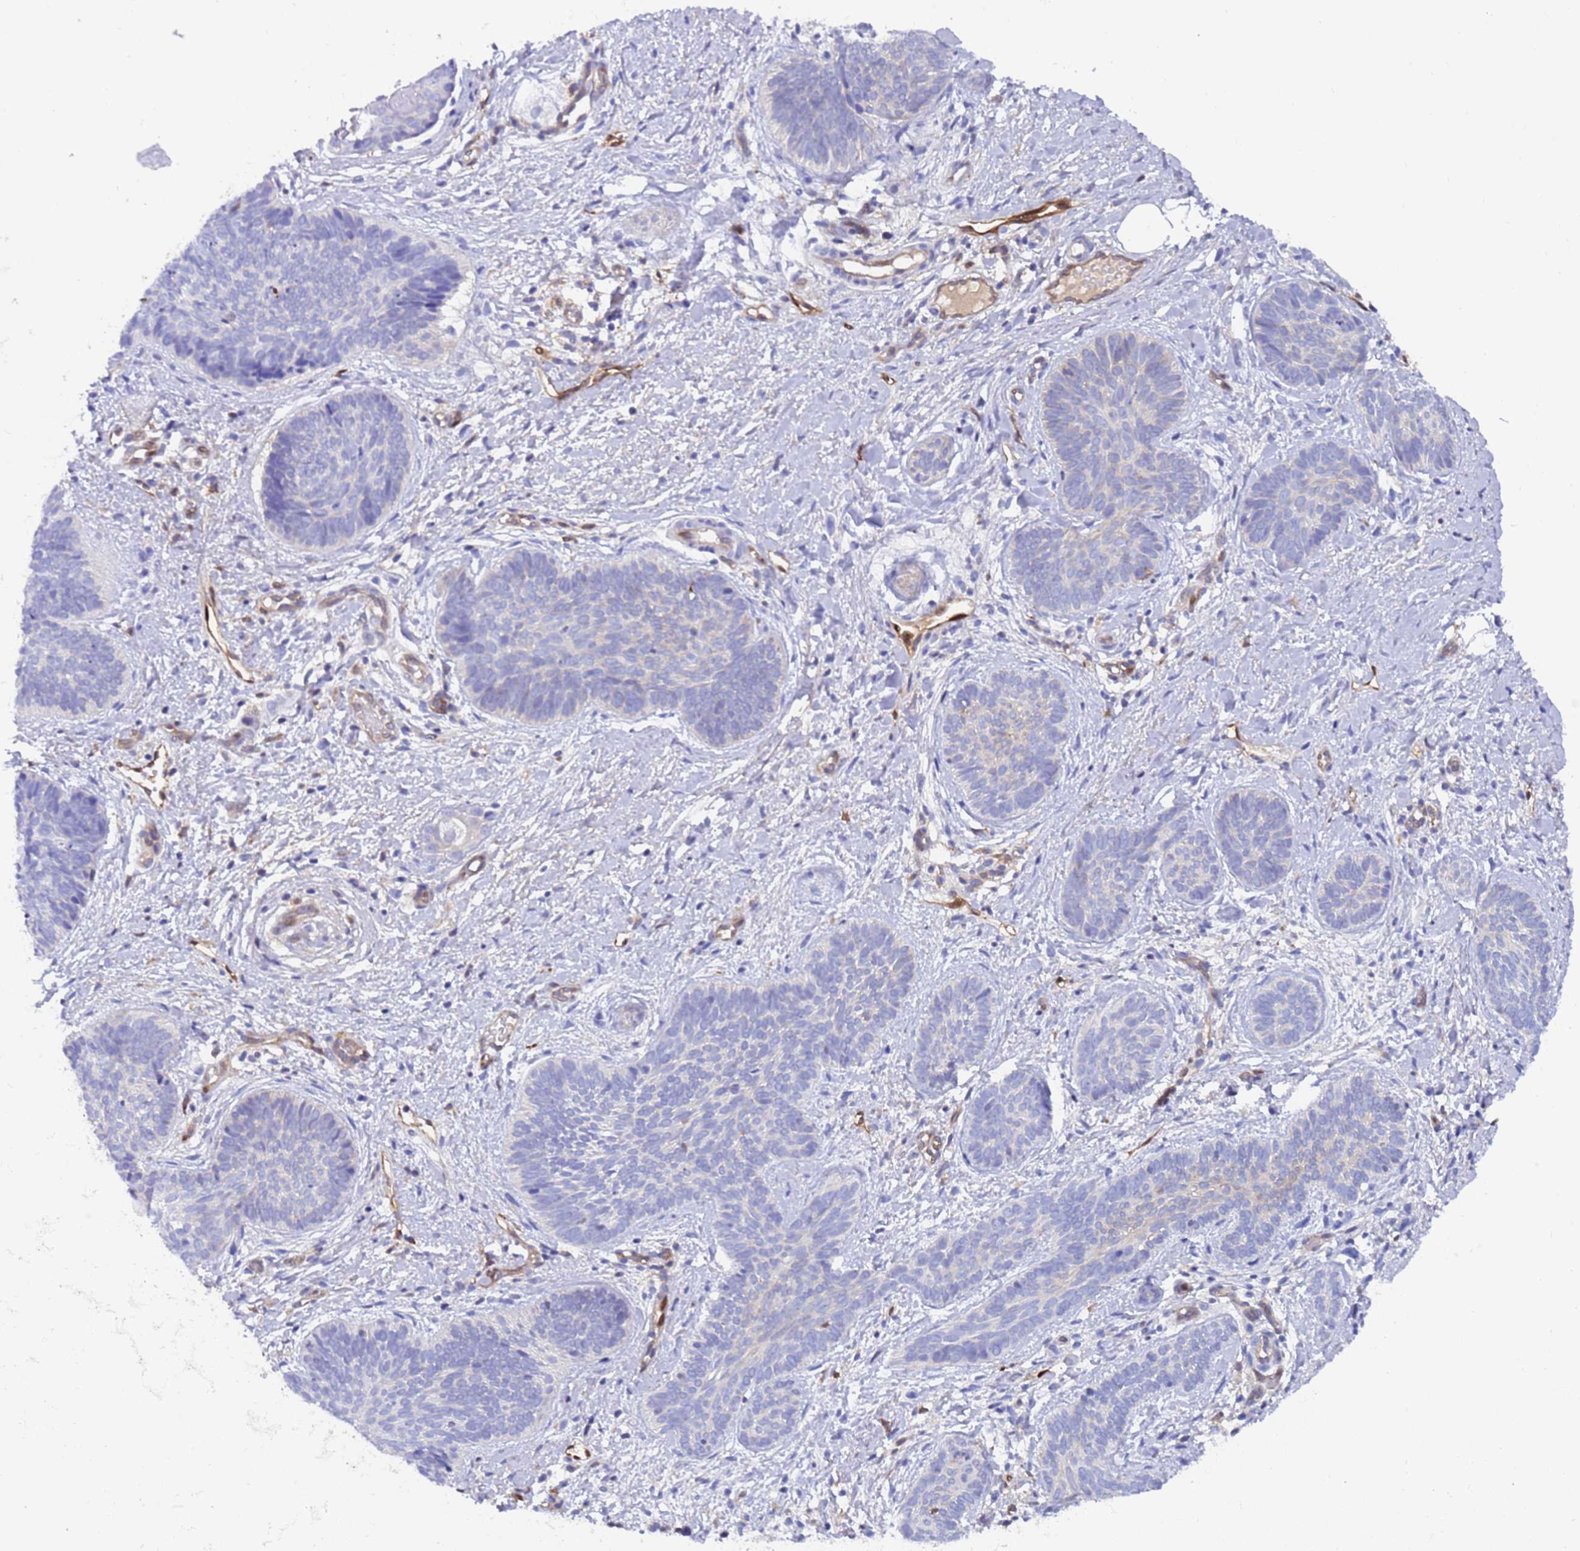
{"staining": {"intensity": "negative", "quantity": "none", "location": "none"}, "tissue": "skin cancer", "cell_type": "Tumor cells", "image_type": "cancer", "snomed": [{"axis": "morphology", "description": "Basal cell carcinoma"}, {"axis": "topography", "description": "Skin"}], "caption": "Skin cancer was stained to show a protein in brown. There is no significant expression in tumor cells.", "gene": "FOXRED1", "patient": {"sex": "female", "age": 81}}